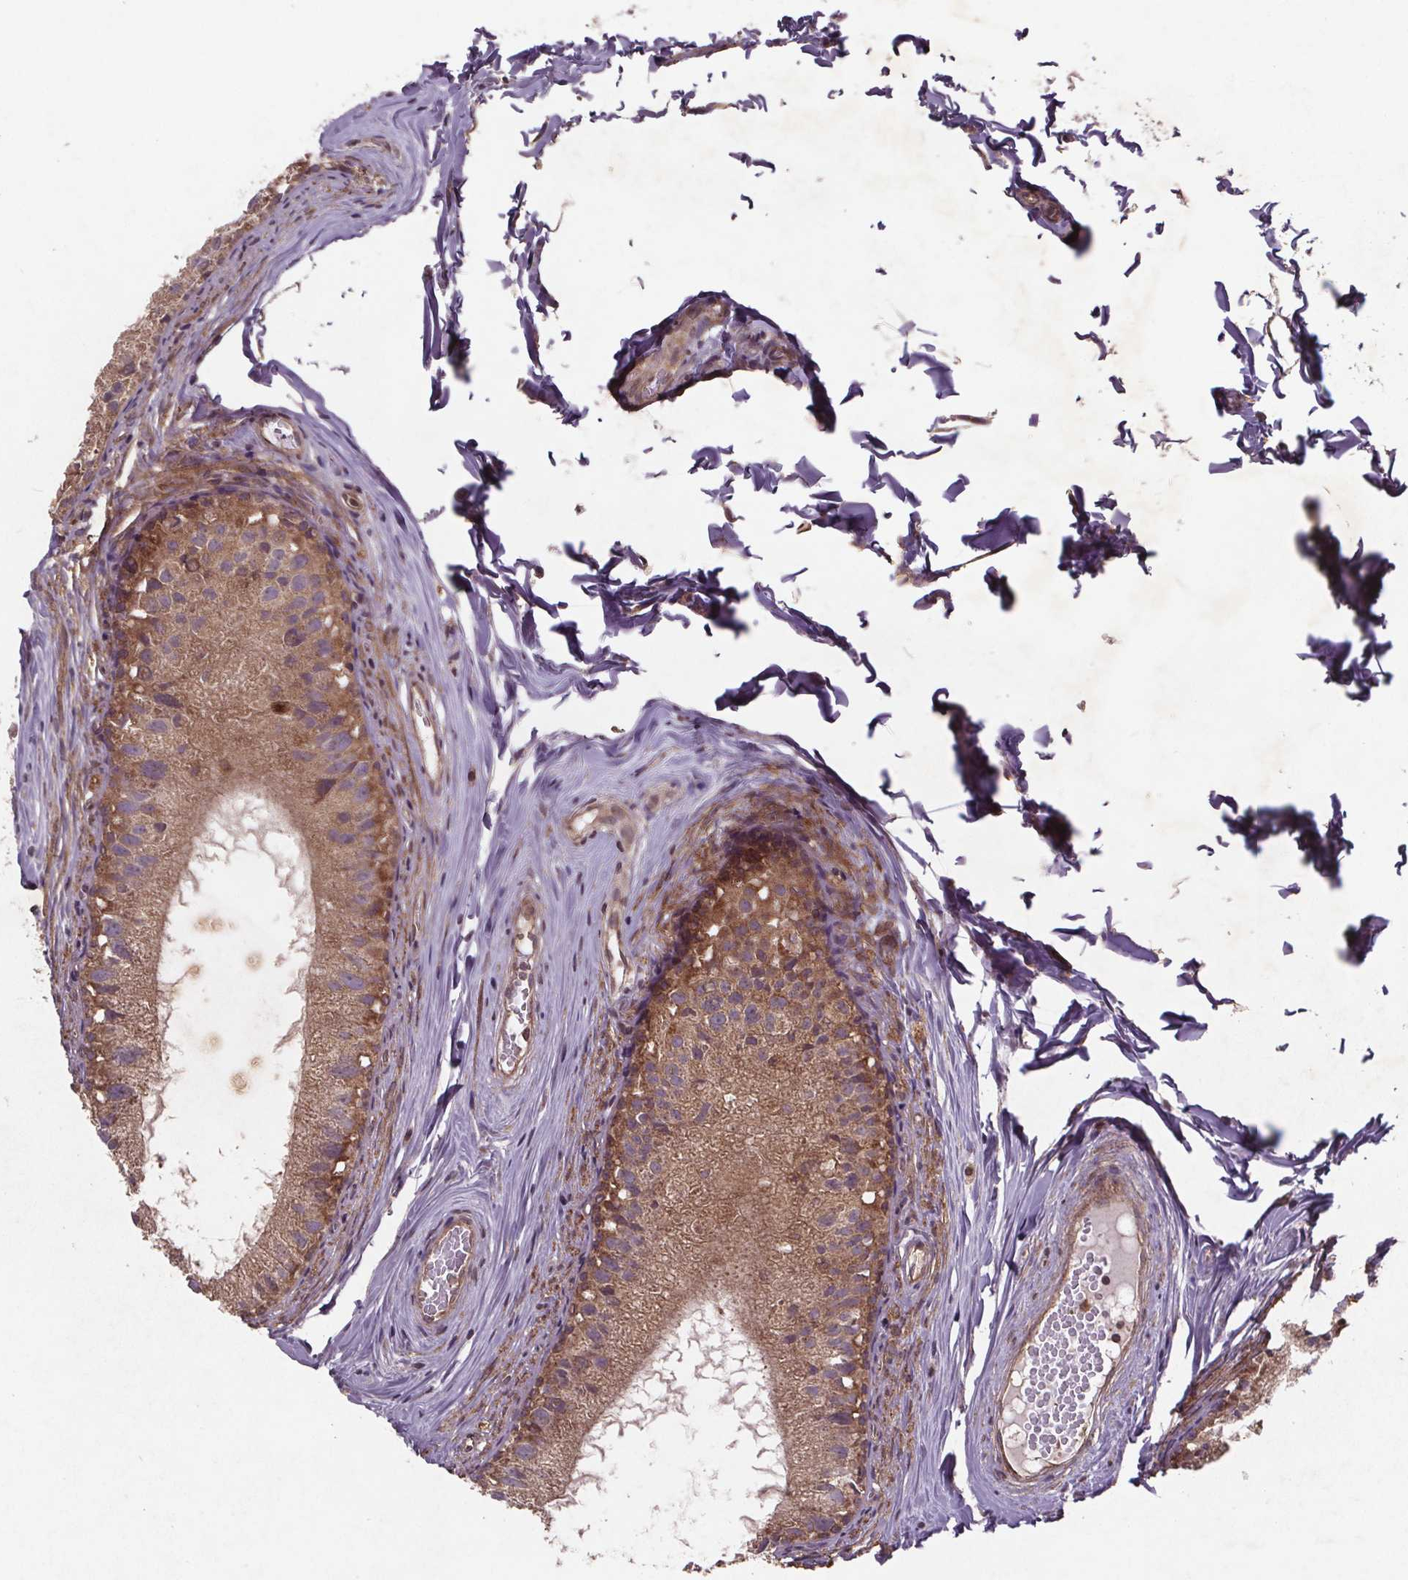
{"staining": {"intensity": "moderate", "quantity": ">75%", "location": "cytoplasmic/membranous"}, "tissue": "epididymis", "cell_type": "Glandular cells", "image_type": "normal", "snomed": [{"axis": "morphology", "description": "Normal tissue, NOS"}, {"axis": "topography", "description": "Epididymis"}], "caption": "An image showing moderate cytoplasmic/membranous staining in approximately >75% of glandular cells in benign epididymis, as visualized by brown immunohistochemical staining.", "gene": "STRN3", "patient": {"sex": "male", "age": 45}}